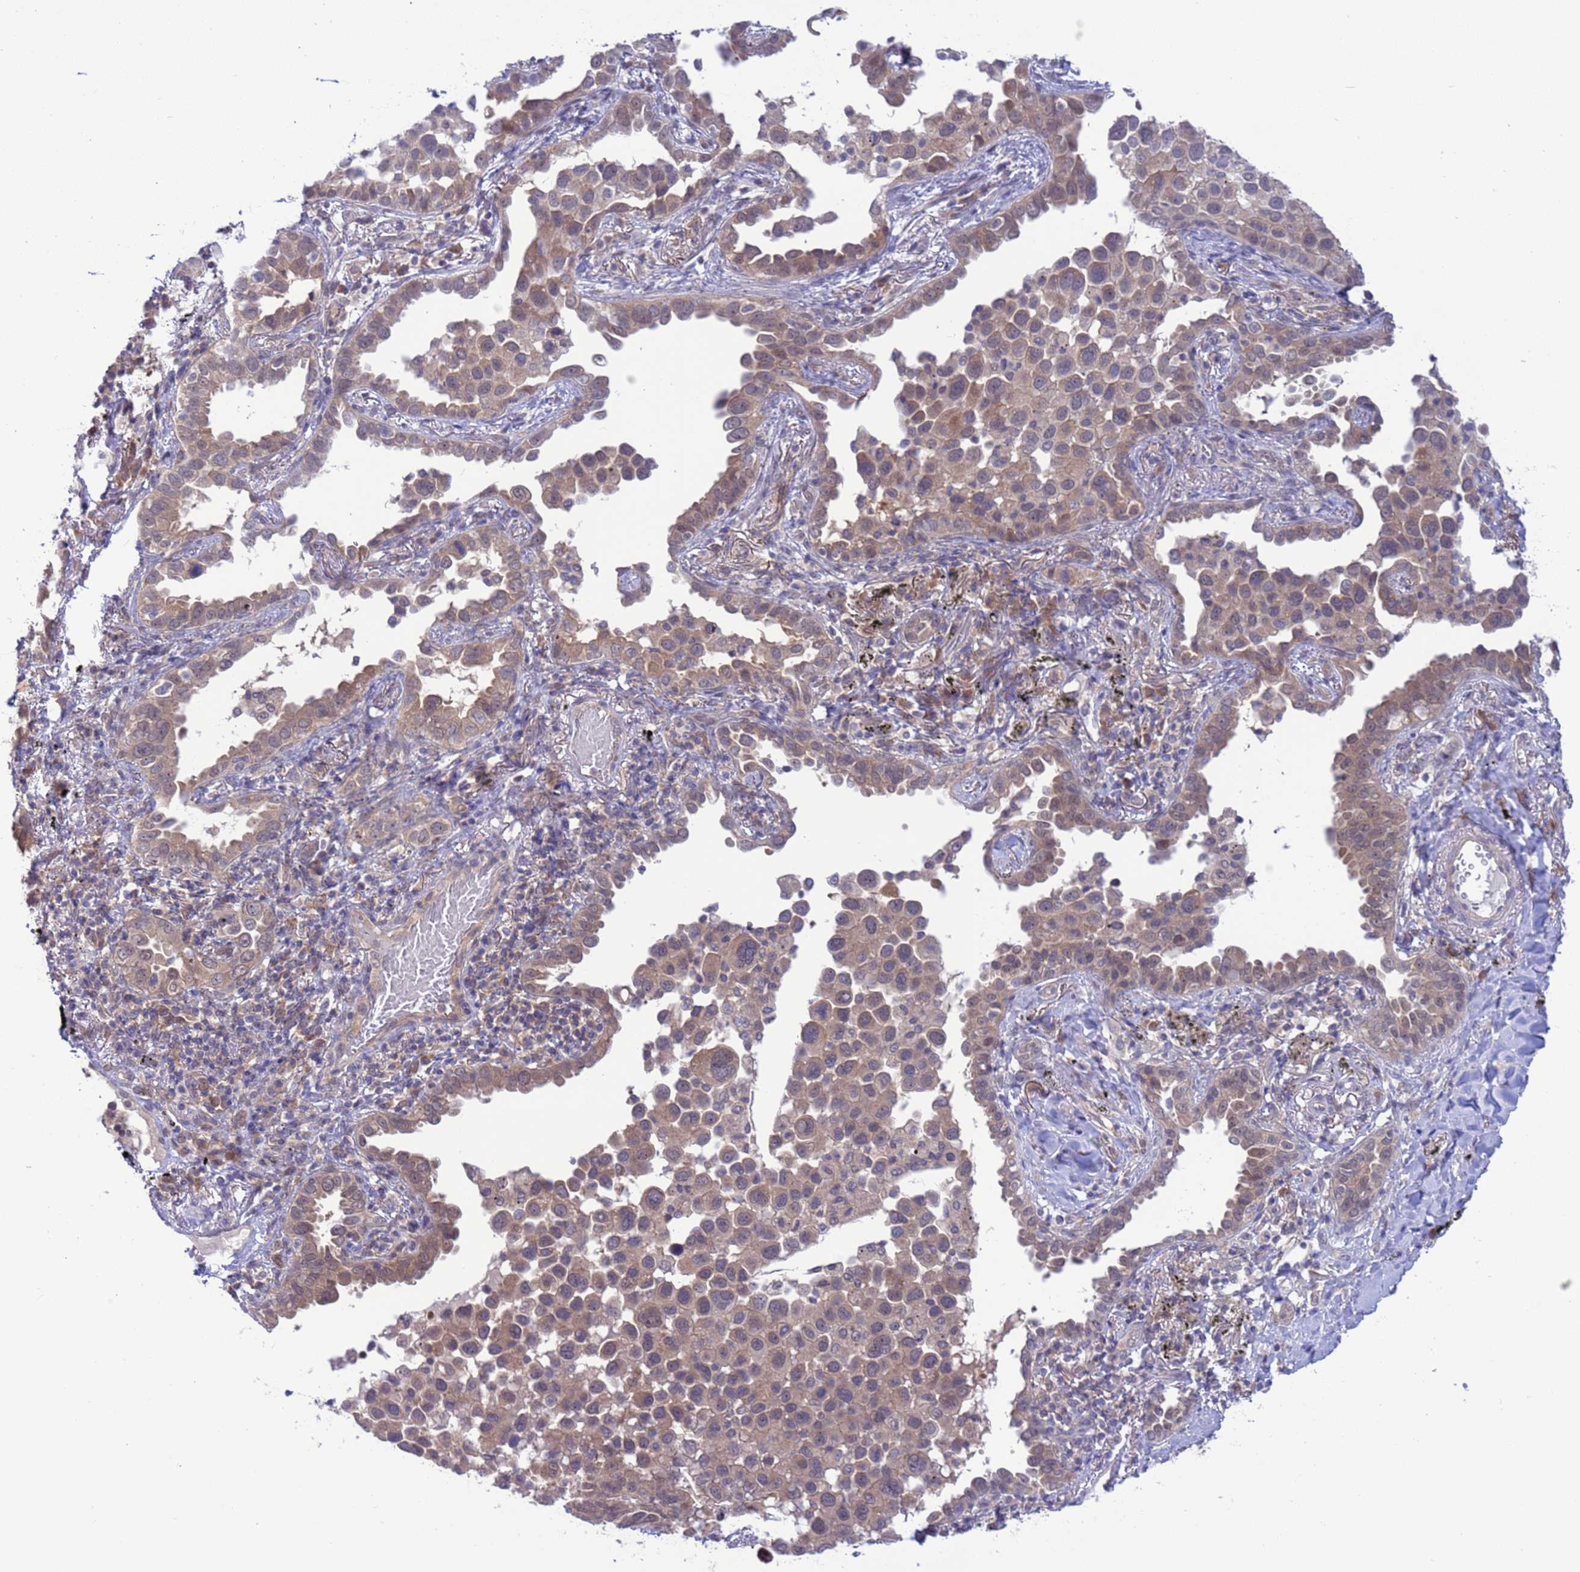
{"staining": {"intensity": "weak", "quantity": ">75%", "location": "cytoplasmic/membranous"}, "tissue": "lung cancer", "cell_type": "Tumor cells", "image_type": "cancer", "snomed": [{"axis": "morphology", "description": "Adenocarcinoma, NOS"}, {"axis": "topography", "description": "Lung"}], "caption": "Immunohistochemistry of human adenocarcinoma (lung) exhibits low levels of weak cytoplasmic/membranous positivity in approximately >75% of tumor cells. (Stains: DAB in brown, nuclei in blue, Microscopy: brightfield microscopy at high magnification).", "gene": "ZNF461", "patient": {"sex": "male", "age": 67}}